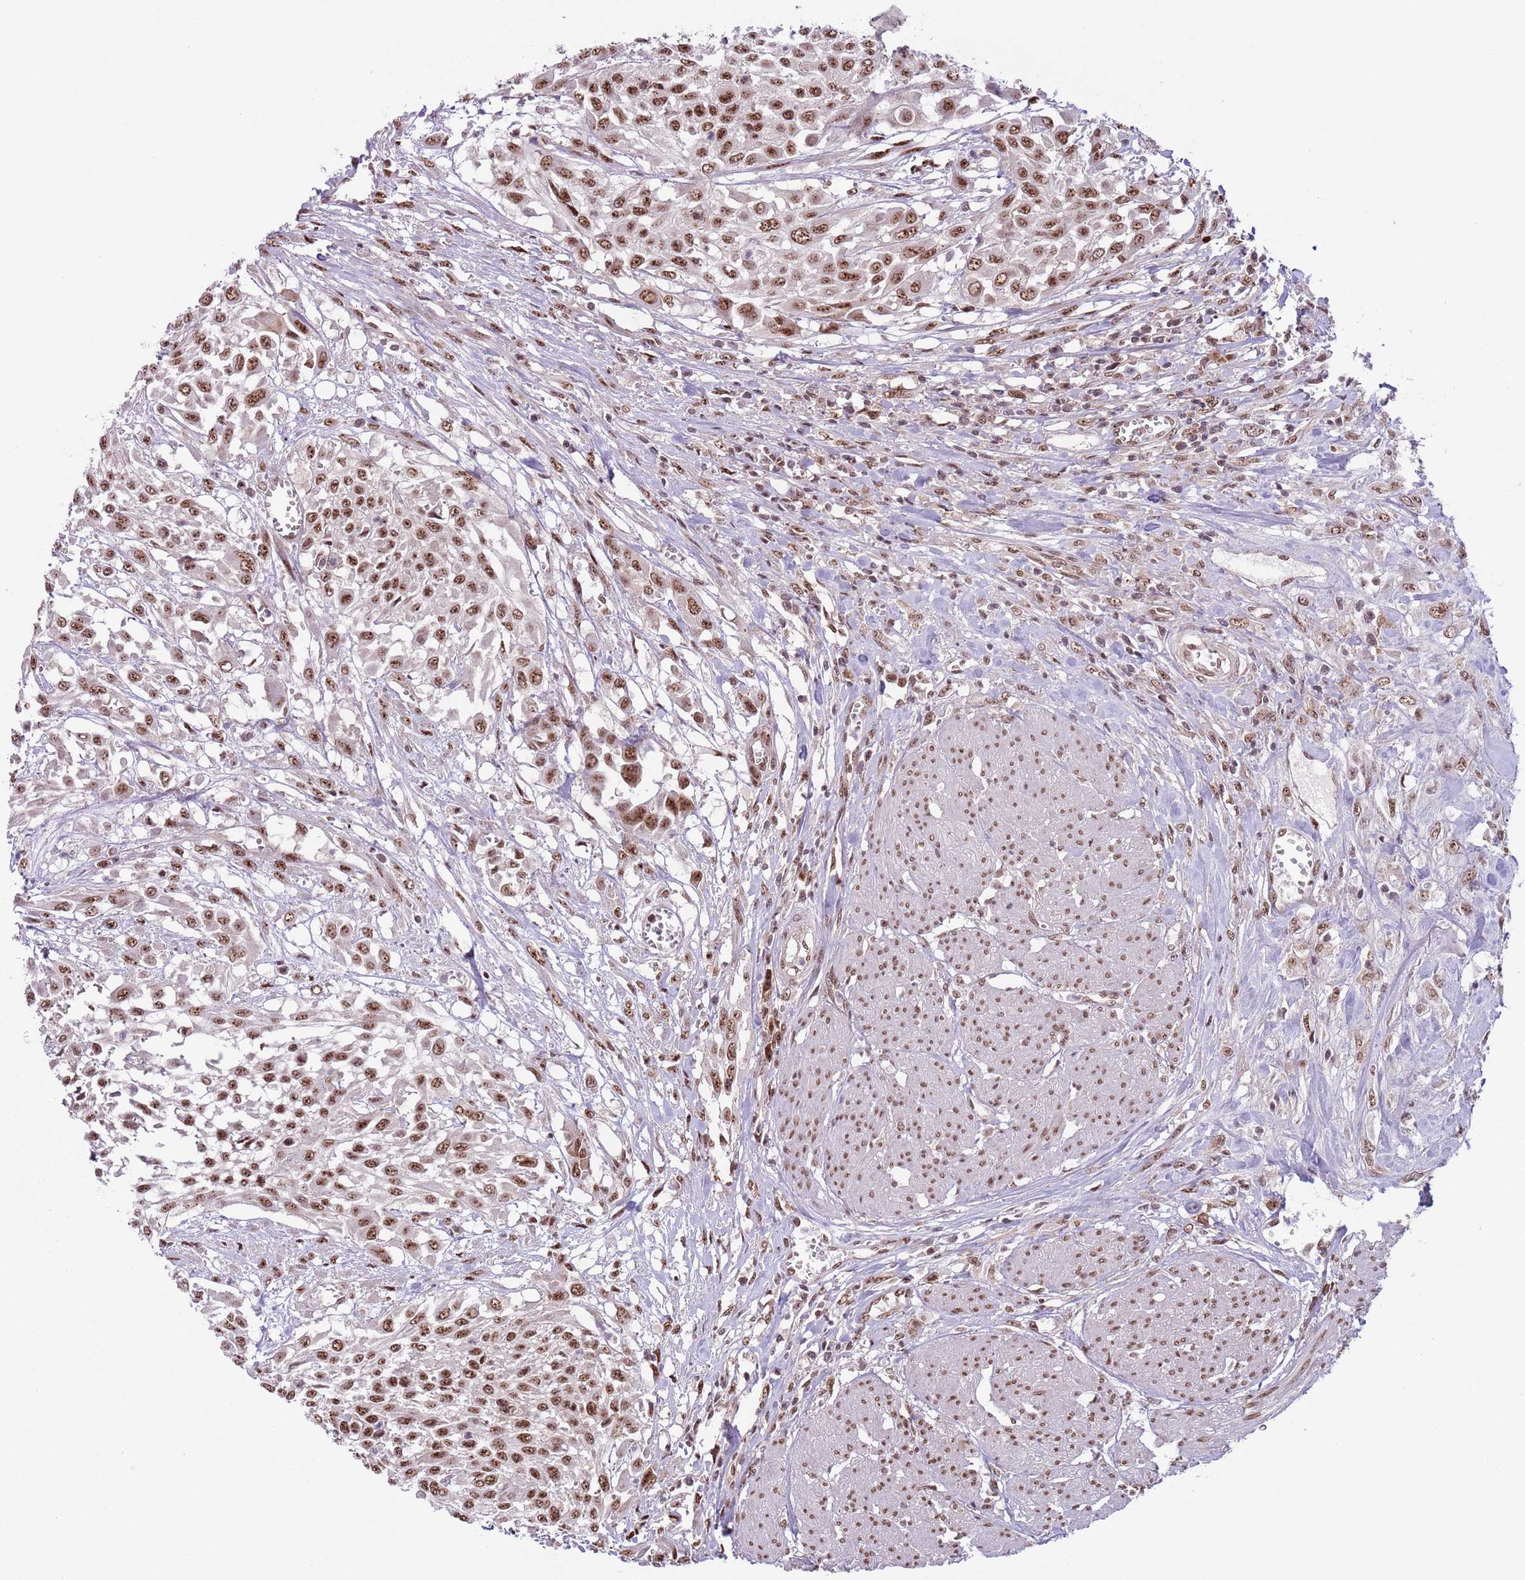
{"staining": {"intensity": "moderate", "quantity": ">75%", "location": "nuclear"}, "tissue": "urothelial cancer", "cell_type": "Tumor cells", "image_type": "cancer", "snomed": [{"axis": "morphology", "description": "Urothelial carcinoma, High grade"}, {"axis": "topography", "description": "Urinary bladder"}], "caption": "This photomicrograph displays immunohistochemistry (IHC) staining of high-grade urothelial carcinoma, with medium moderate nuclear staining in approximately >75% of tumor cells.", "gene": "SIPA1L3", "patient": {"sex": "male", "age": 57}}